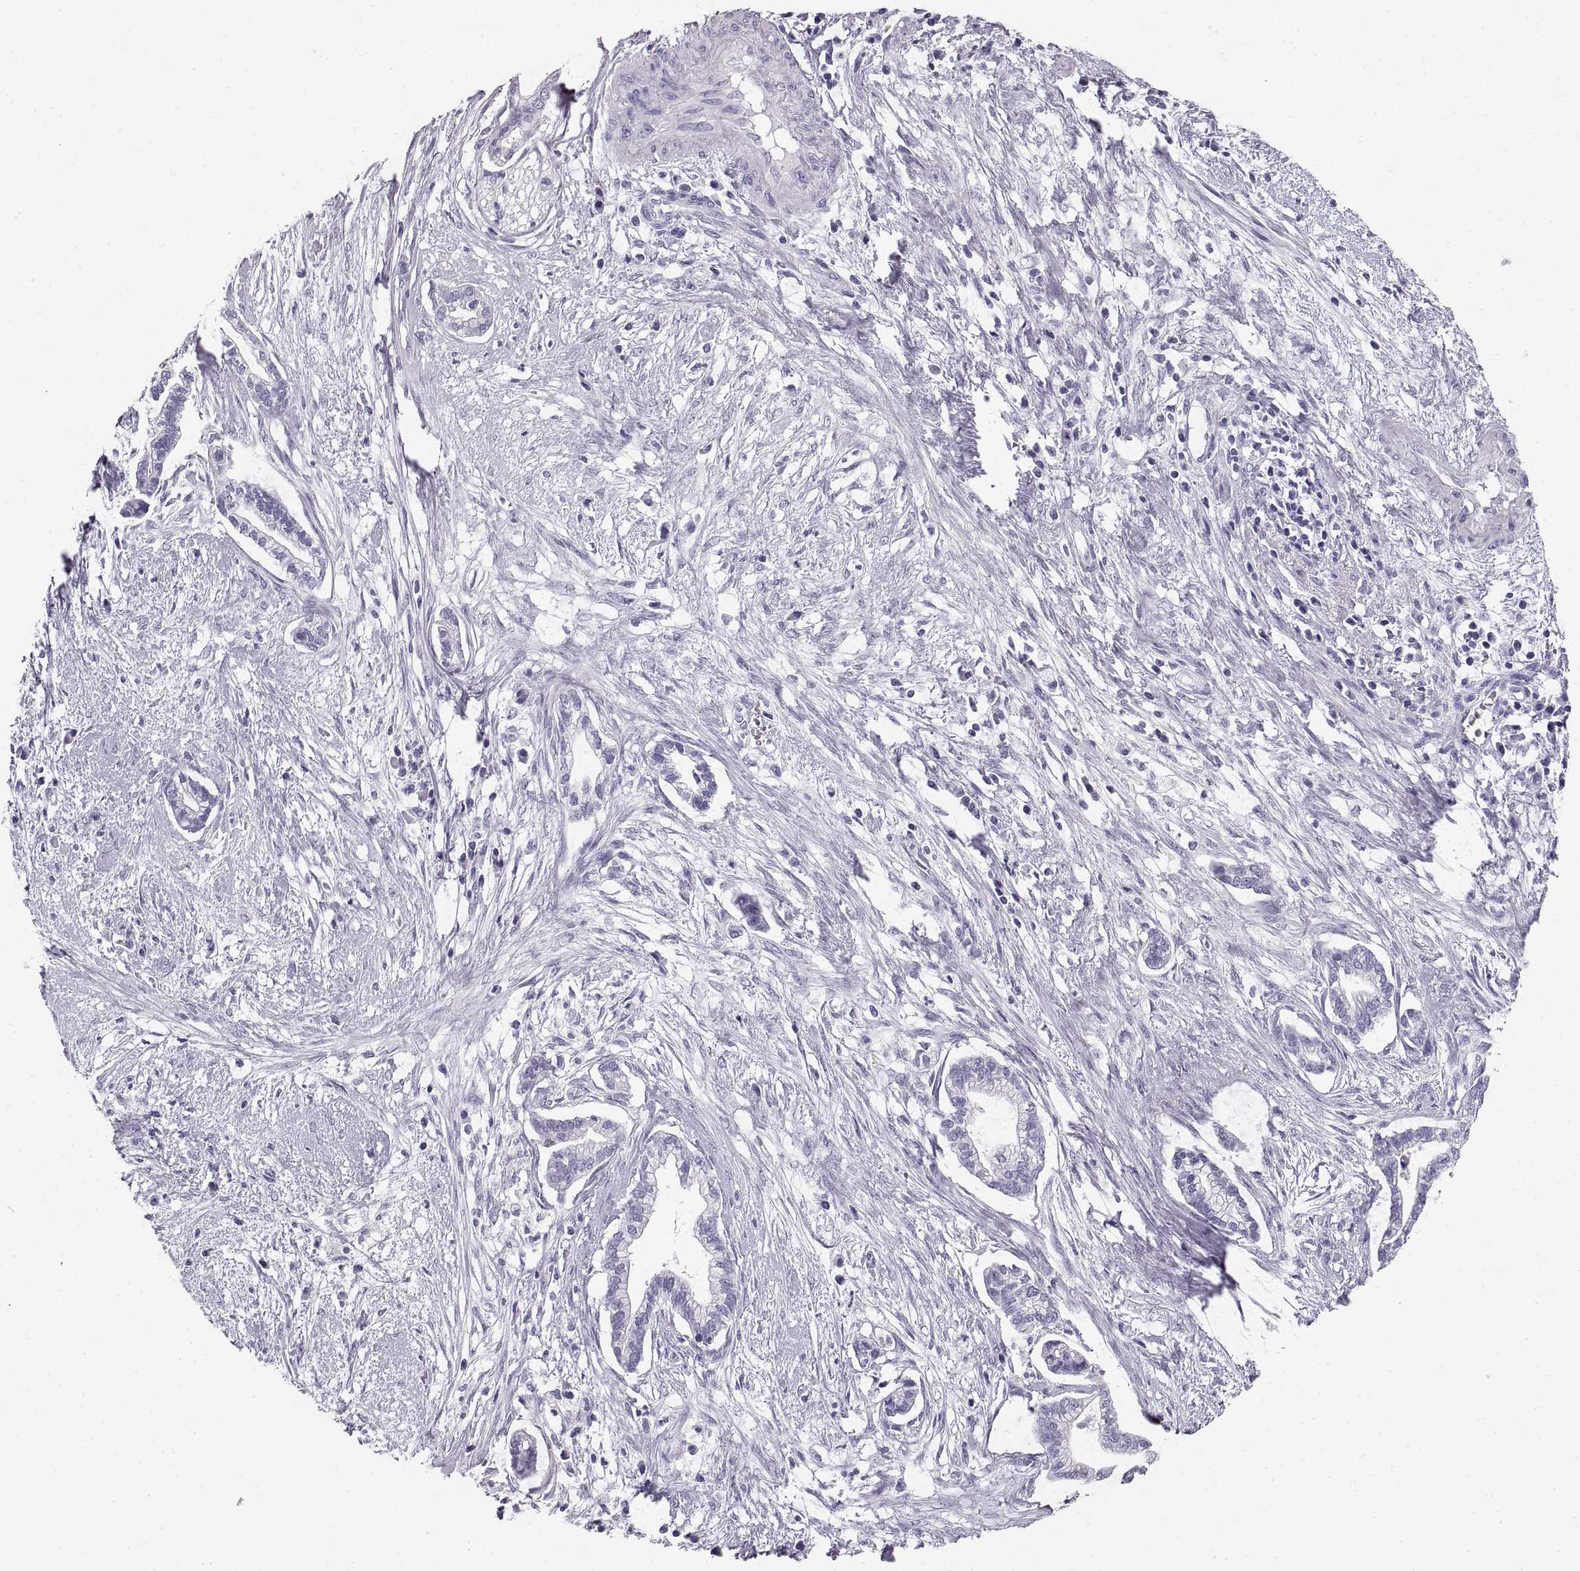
{"staining": {"intensity": "negative", "quantity": "none", "location": "none"}, "tissue": "cervical cancer", "cell_type": "Tumor cells", "image_type": "cancer", "snomed": [{"axis": "morphology", "description": "Adenocarcinoma, NOS"}, {"axis": "topography", "description": "Cervix"}], "caption": "Human cervical adenocarcinoma stained for a protein using IHC reveals no positivity in tumor cells.", "gene": "CRYAA", "patient": {"sex": "female", "age": 62}}